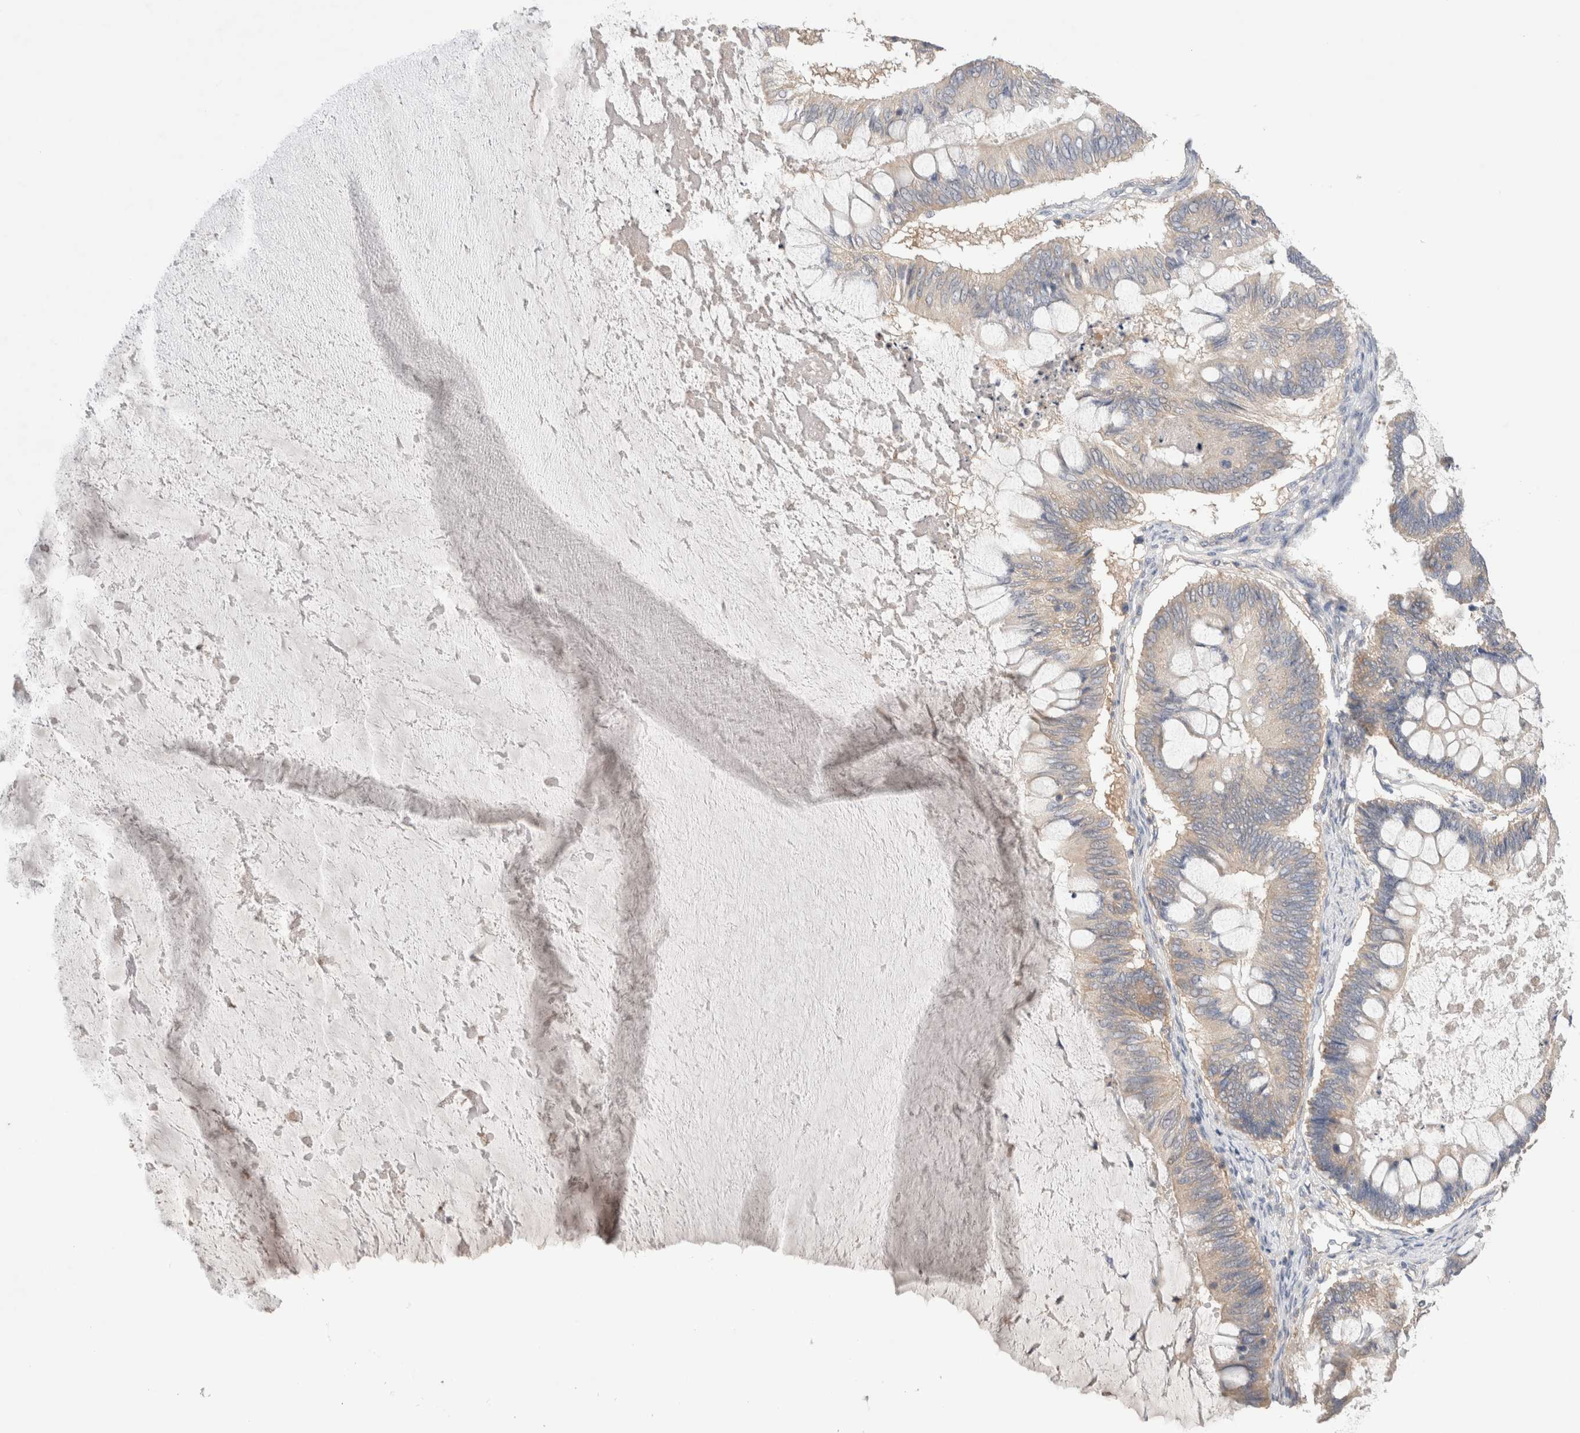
{"staining": {"intensity": "negative", "quantity": "none", "location": "none"}, "tissue": "ovarian cancer", "cell_type": "Tumor cells", "image_type": "cancer", "snomed": [{"axis": "morphology", "description": "Cystadenocarcinoma, mucinous, NOS"}, {"axis": "topography", "description": "Ovary"}], "caption": "The micrograph exhibits no staining of tumor cells in ovarian mucinous cystadenocarcinoma. (DAB (3,3'-diaminobenzidine) immunohistochemistry with hematoxylin counter stain).", "gene": "IFT74", "patient": {"sex": "female", "age": 61}}